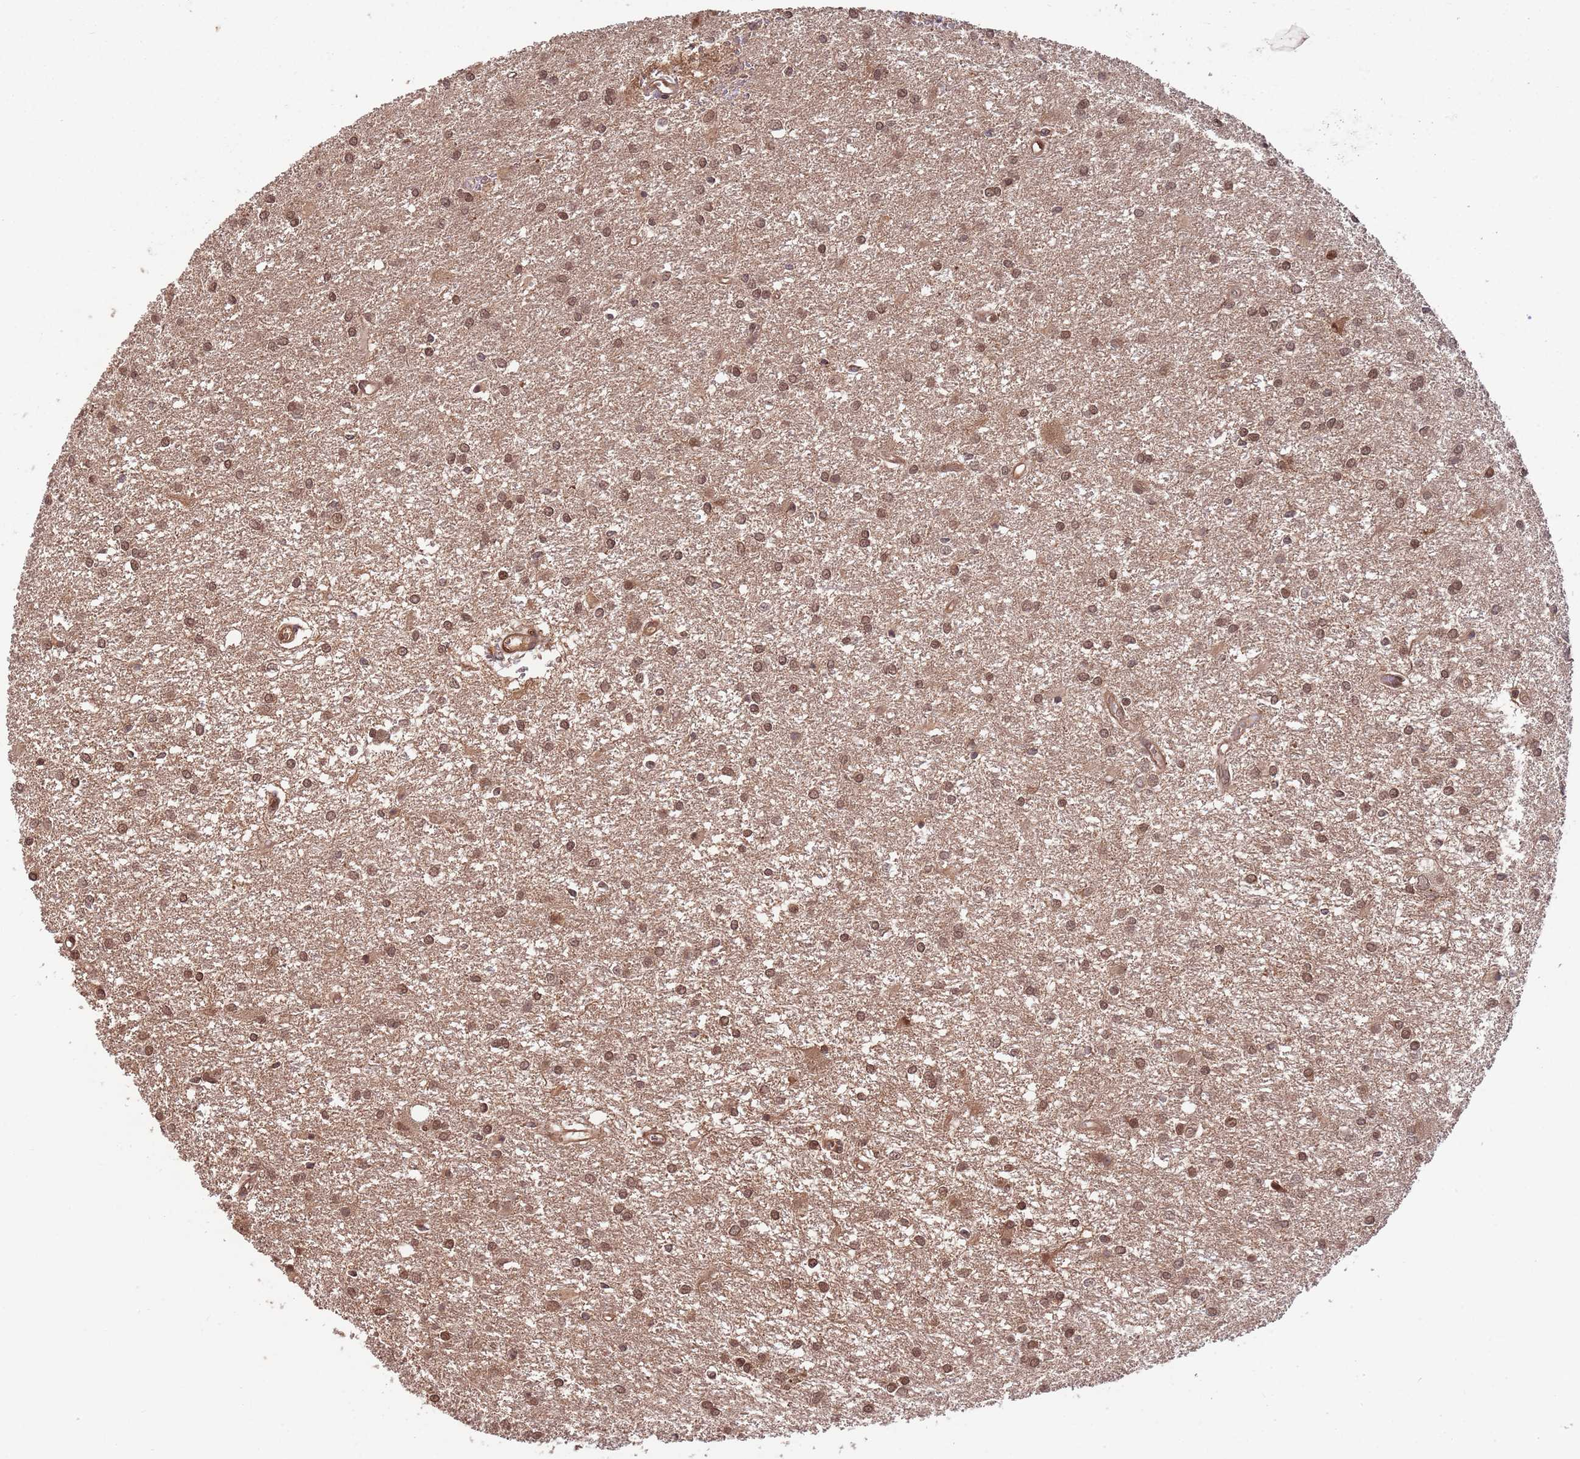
{"staining": {"intensity": "moderate", "quantity": ">75%", "location": "nuclear"}, "tissue": "glioma", "cell_type": "Tumor cells", "image_type": "cancer", "snomed": [{"axis": "morphology", "description": "Glioma, malignant, High grade"}, {"axis": "topography", "description": "Brain"}], "caption": "Malignant glioma (high-grade) stained for a protein (brown) shows moderate nuclear positive positivity in about >75% of tumor cells.", "gene": "SALL1", "patient": {"sex": "female", "age": 50}}